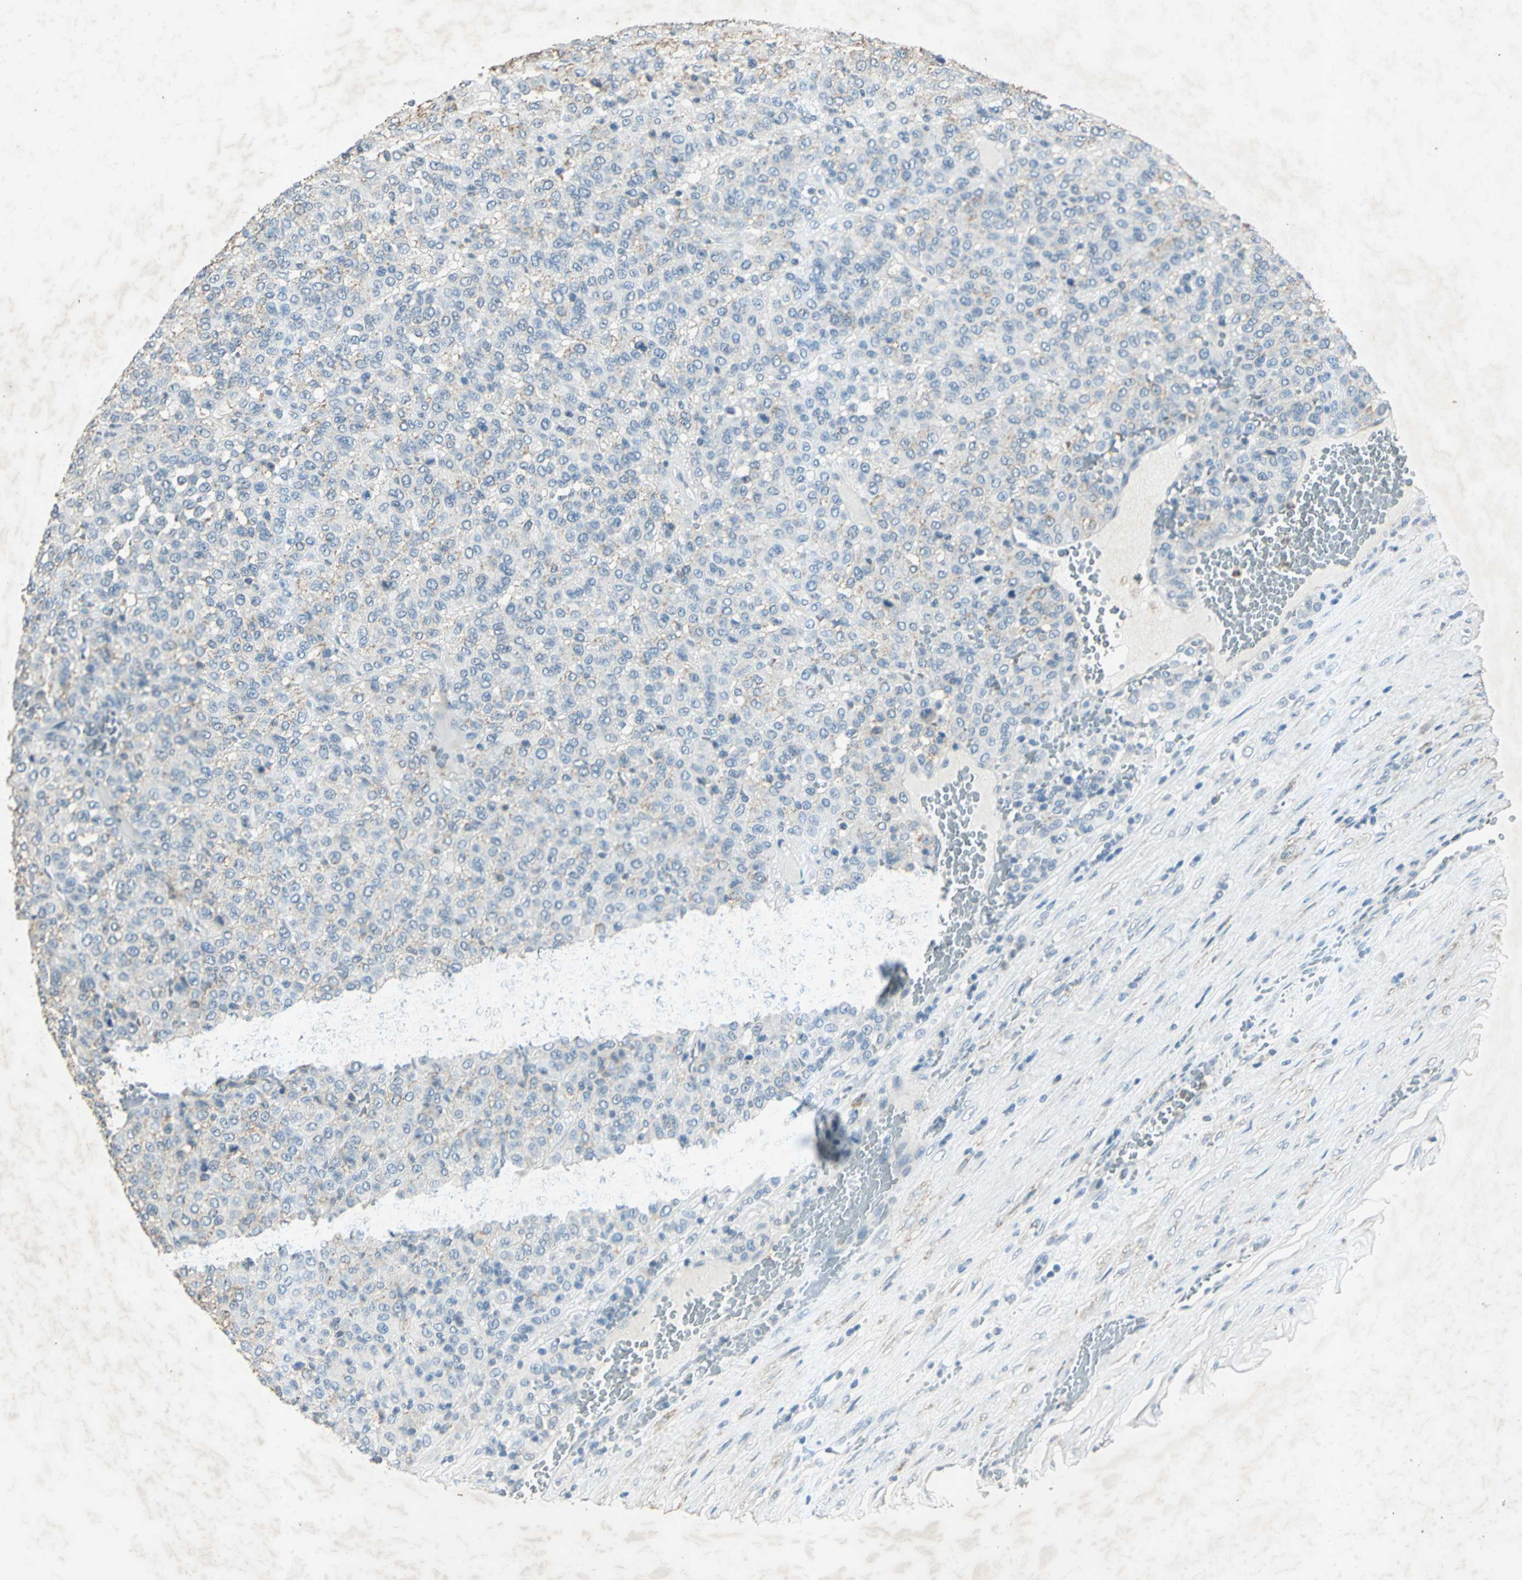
{"staining": {"intensity": "negative", "quantity": "none", "location": "none"}, "tissue": "melanoma", "cell_type": "Tumor cells", "image_type": "cancer", "snomed": [{"axis": "morphology", "description": "Malignant melanoma, Metastatic site"}, {"axis": "topography", "description": "Pancreas"}], "caption": "Tumor cells are negative for protein expression in human malignant melanoma (metastatic site). (DAB (3,3'-diaminobenzidine) immunohistochemistry (IHC) visualized using brightfield microscopy, high magnification).", "gene": "CAMK2B", "patient": {"sex": "female", "age": 30}}